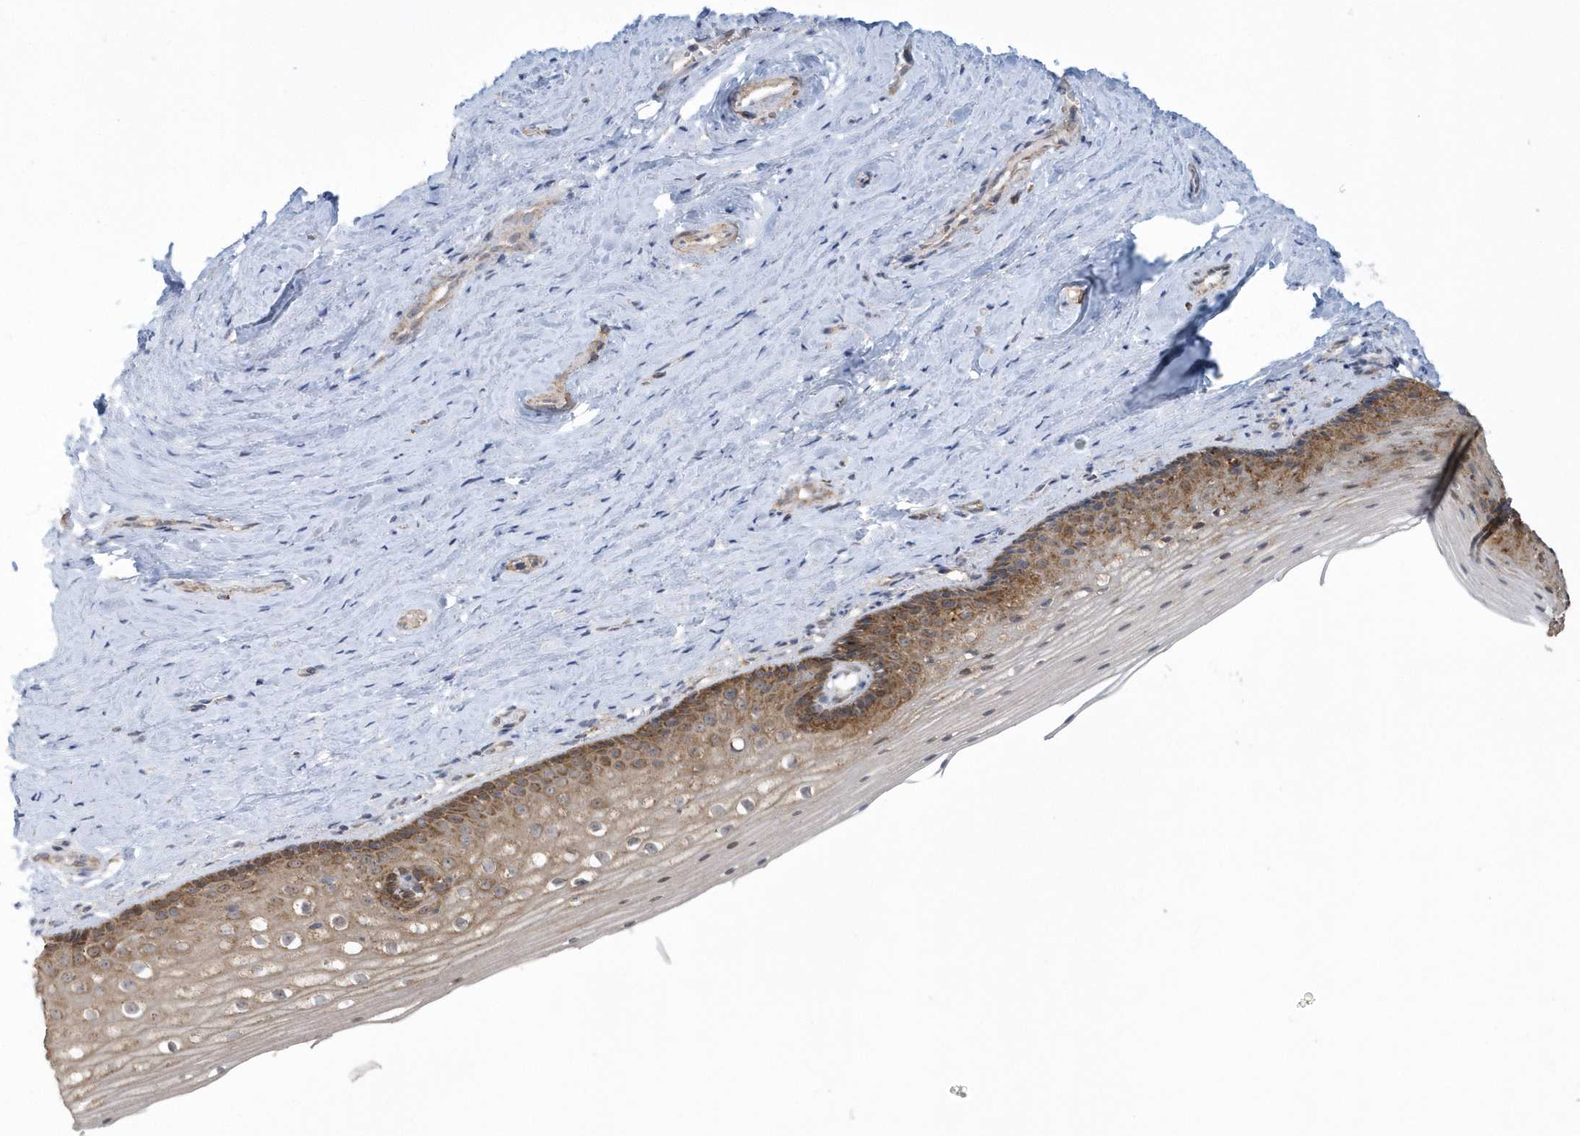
{"staining": {"intensity": "moderate", "quantity": "25%-75%", "location": "cytoplasmic/membranous"}, "tissue": "vagina", "cell_type": "Squamous epithelial cells", "image_type": "normal", "snomed": [{"axis": "morphology", "description": "Normal tissue, NOS"}, {"axis": "topography", "description": "Vagina"}], "caption": "Moderate cytoplasmic/membranous protein staining is identified in about 25%-75% of squamous epithelial cells in vagina. The protein of interest is shown in brown color, while the nuclei are stained blue.", "gene": "SLX9", "patient": {"sex": "female", "age": 46}}